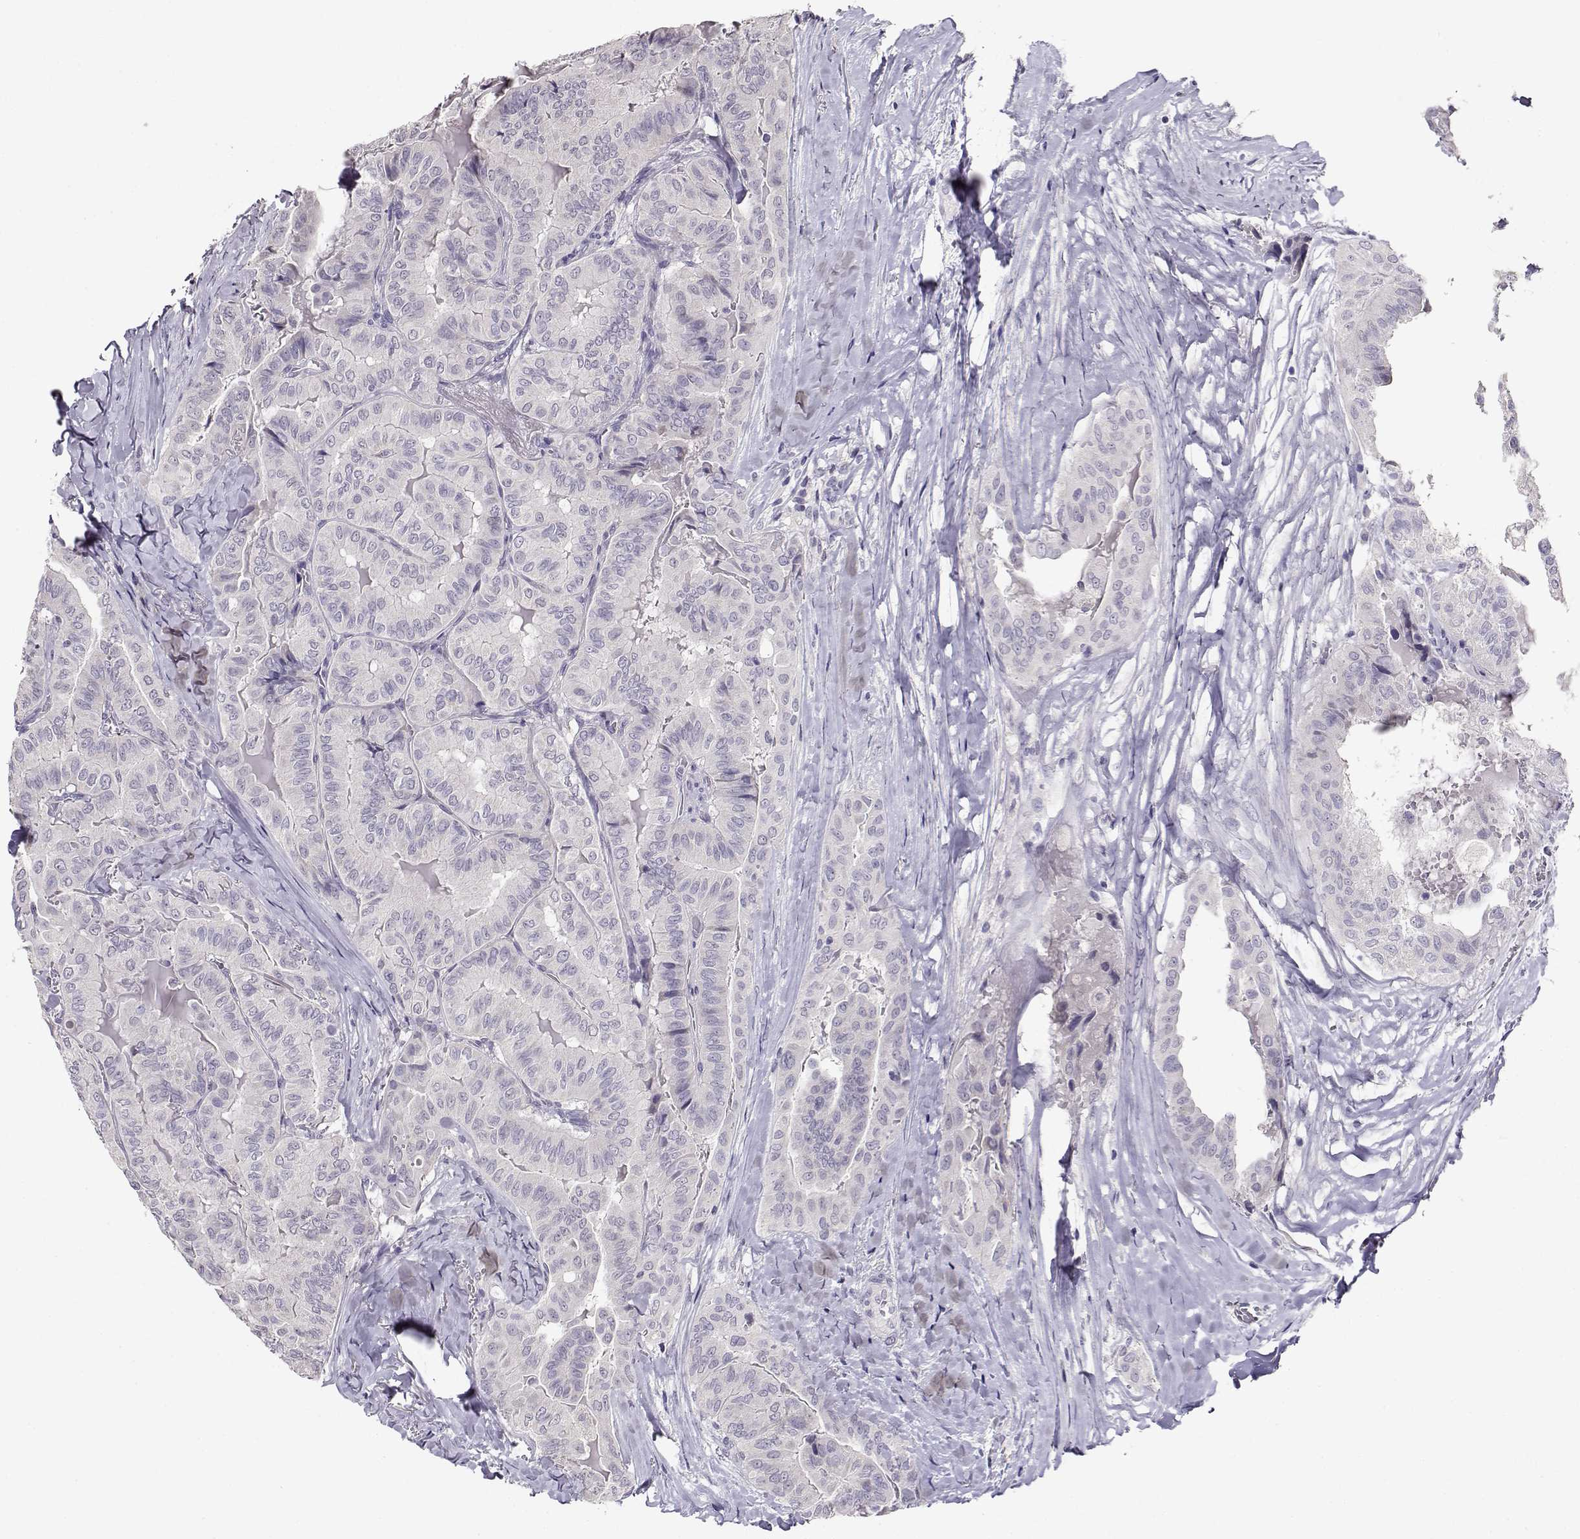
{"staining": {"intensity": "negative", "quantity": "none", "location": "none"}, "tissue": "thyroid cancer", "cell_type": "Tumor cells", "image_type": "cancer", "snomed": [{"axis": "morphology", "description": "Papillary adenocarcinoma, NOS"}, {"axis": "topography", "description": "Thyroid gland"}], "caption": "DAB (3,3'-diaminobenzidine) immunohistochemical staining of thyroid cancer (papillary adenocarcinoma) exhibits no significant staining in tumor cells.", "gene": "RHOXF2", "patient": {"sex": "female", "age": 68}}